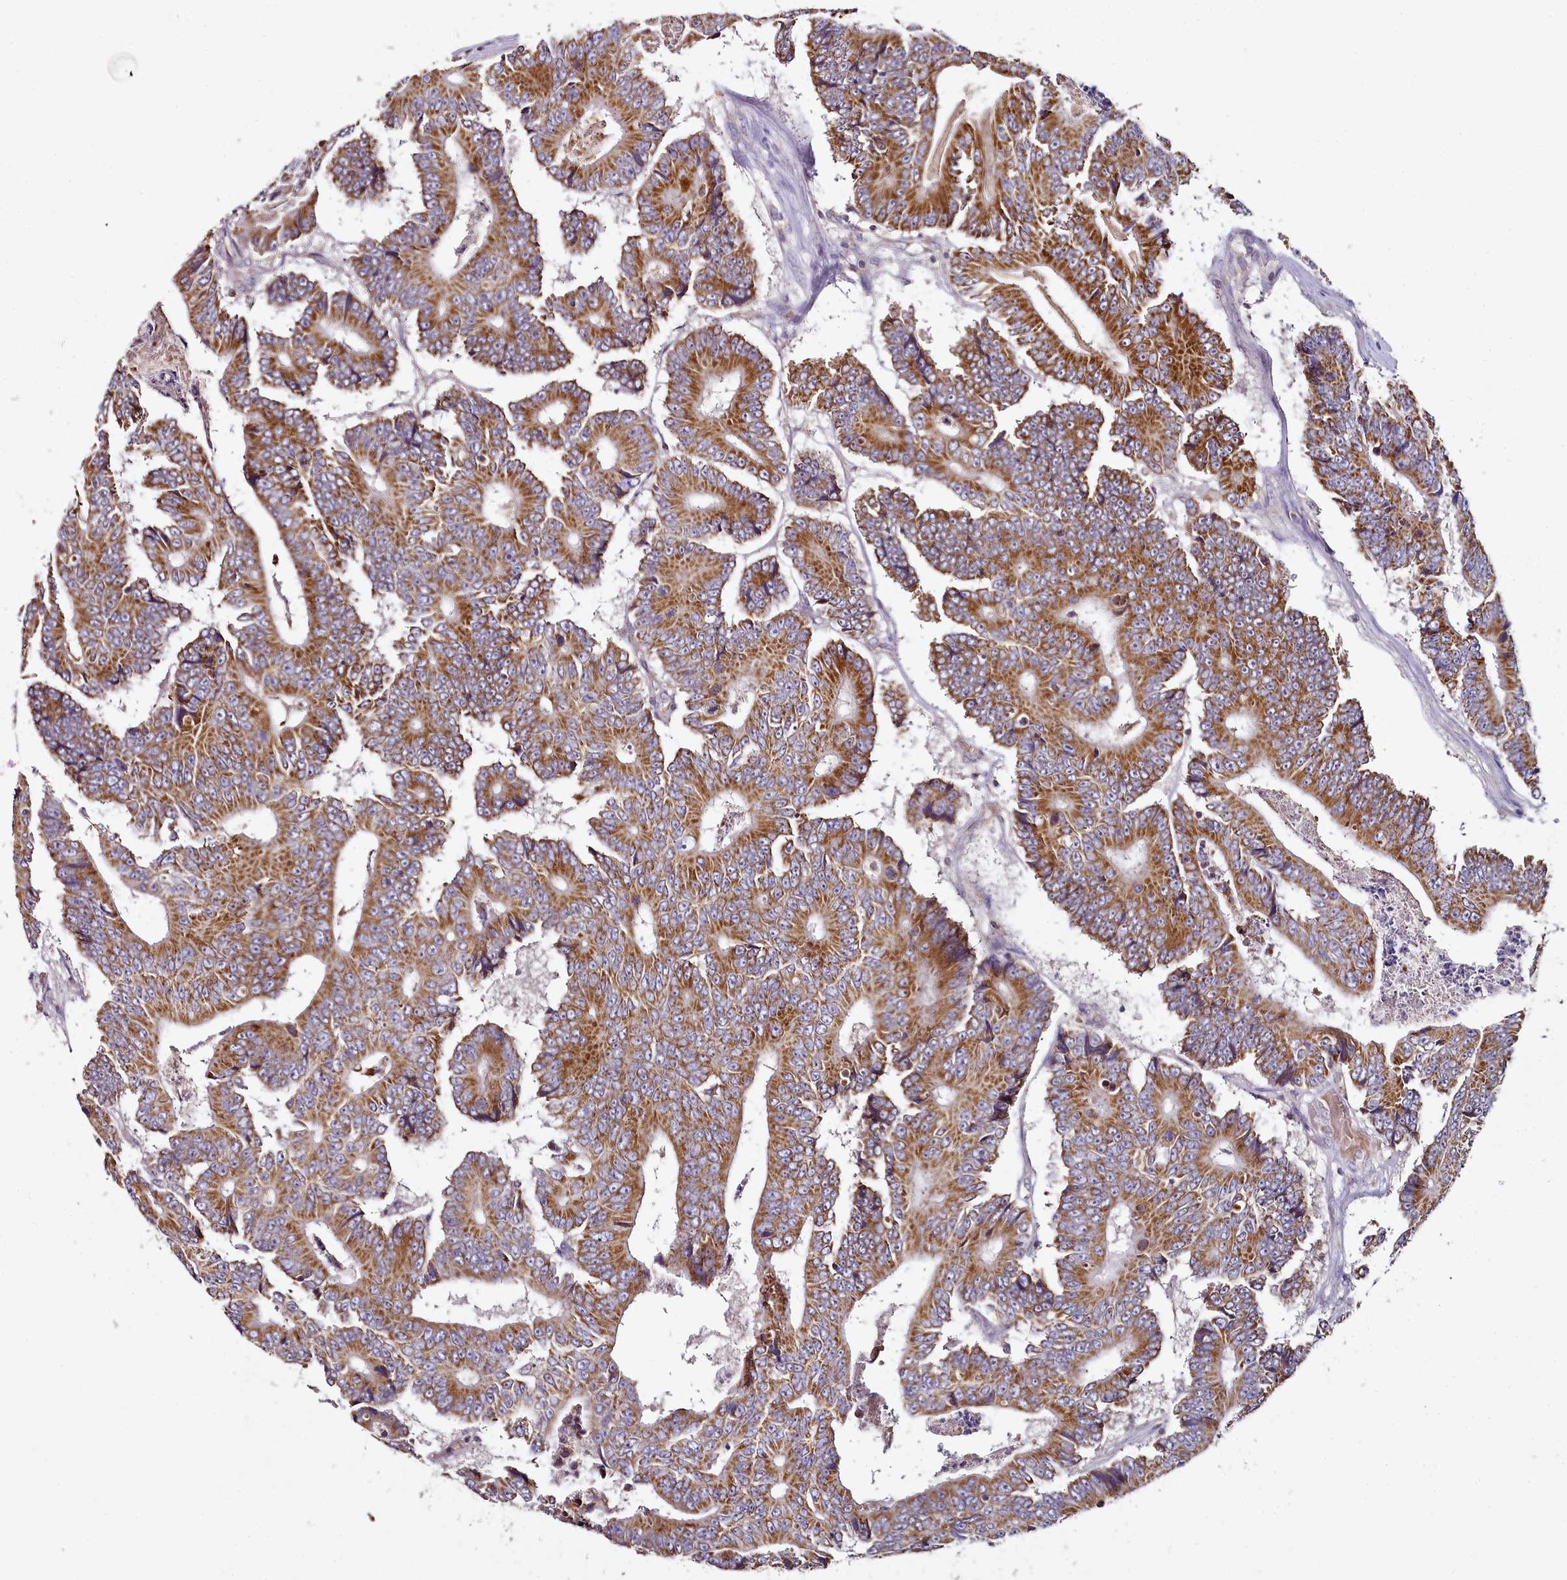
{"staining": {"intensity": "strong", "quantity": ">75%", "location": "cytoplasmic/membranous"}, "tissue": "colorectal cancer", "cell_type": "Tumor cells", "image_type": "cancer", "snomed": [{"axis": "morphology", "description": "Adenocarcinoma, NOS"}, {"axis": "topography", "description": "Colon"}], "caption": "Immunohistochemistry (DAB (3,3'-diaminobenzidine)) staining of human colorectal cancer (adenocarcinoma) displays strong cytoplasmic/membranous protein expression in approximately >75% of tumor cells. (IHC, brightfield microscopy, high magnification).", "gene": "ACSS1", "patient": {"sex": "male", "age": 83}}